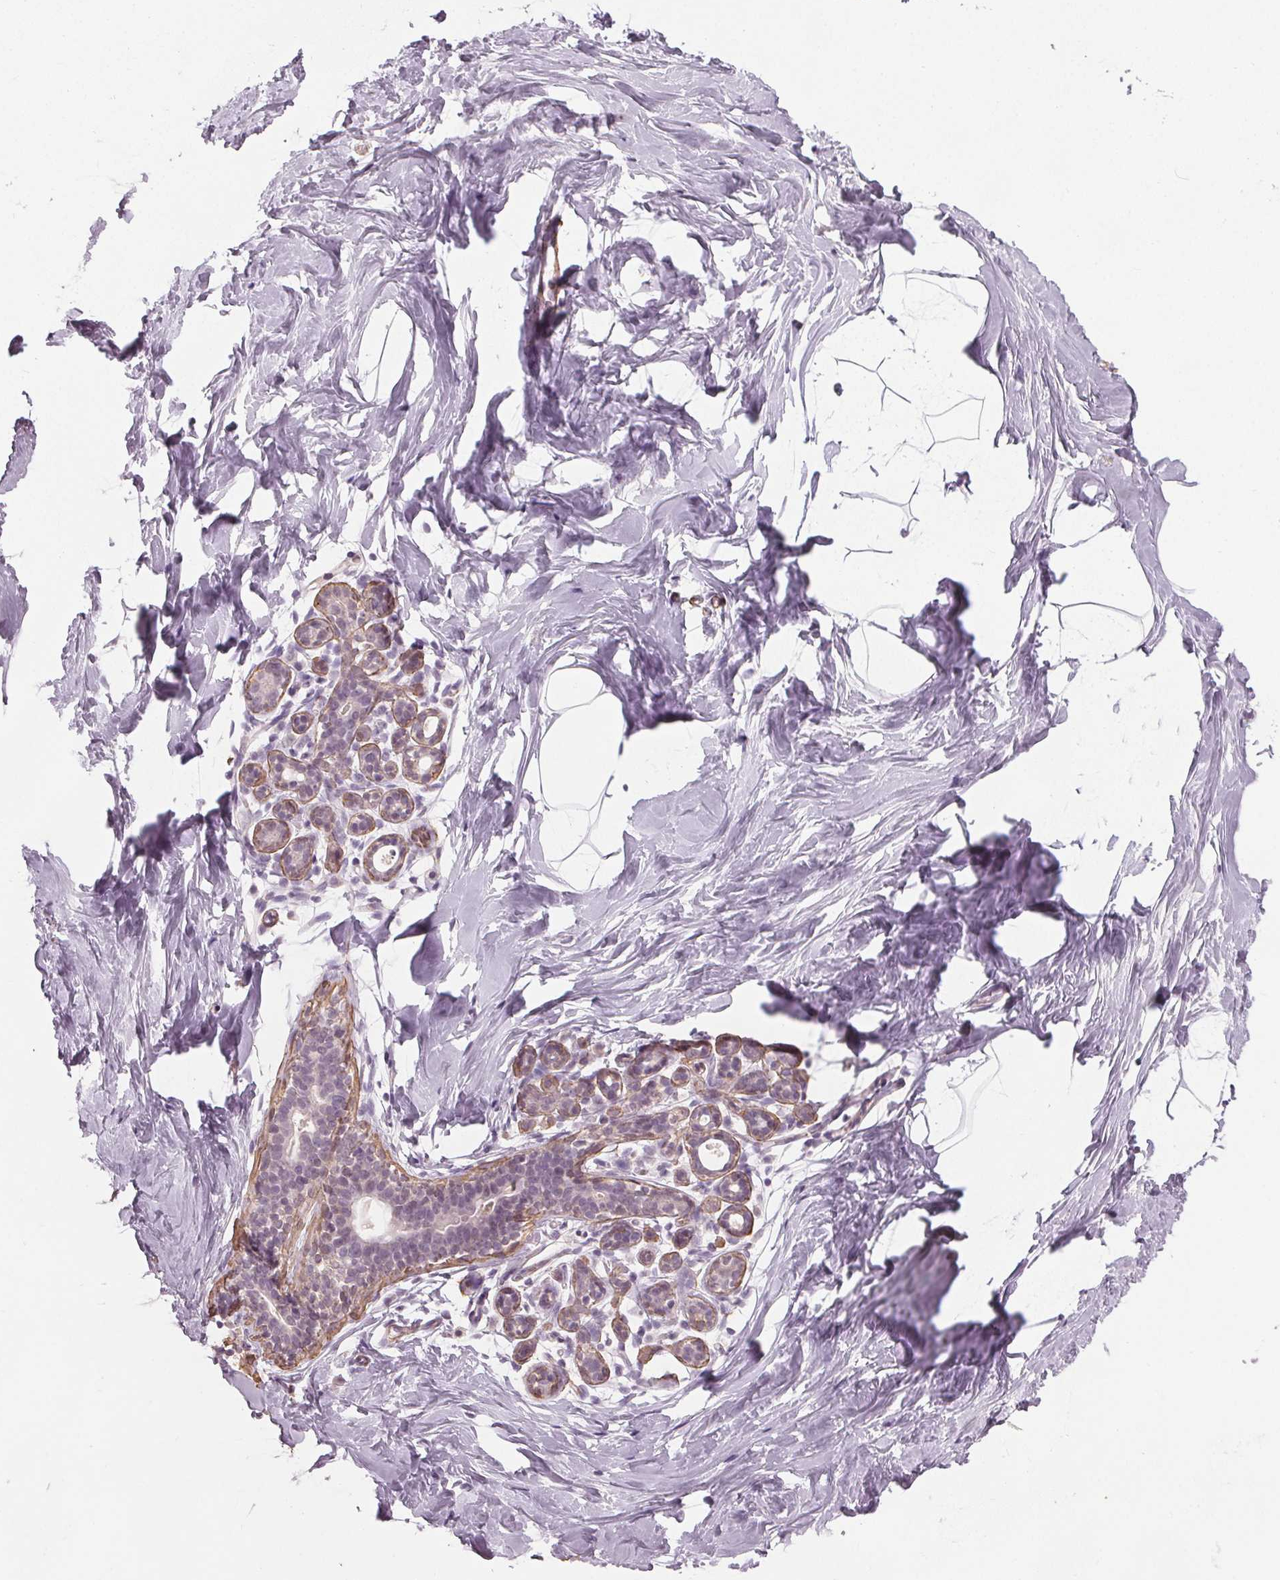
{"staining": {"intensity": "negative", "quantity": "none", "location": "none"}, "tissue": "breast", "cell_type": "Adipocytes", "image_type": "normal", "snomed": [{"axis": "morphology", "description": "Normal tissue, NOS"}, {"axis": "topography", "description": "Breast"}], "caption": "Immunohistochemical staining of benign breast demonstrates no significant positivity in adipocytes. Brightfield microscopy of immunohistochemistry (IHC) stained with DAB (brown) and hematoxylin (blue), captured at high magnification.", "gene": "PKP1", "patient": {"sex": "female", "age": 32}}